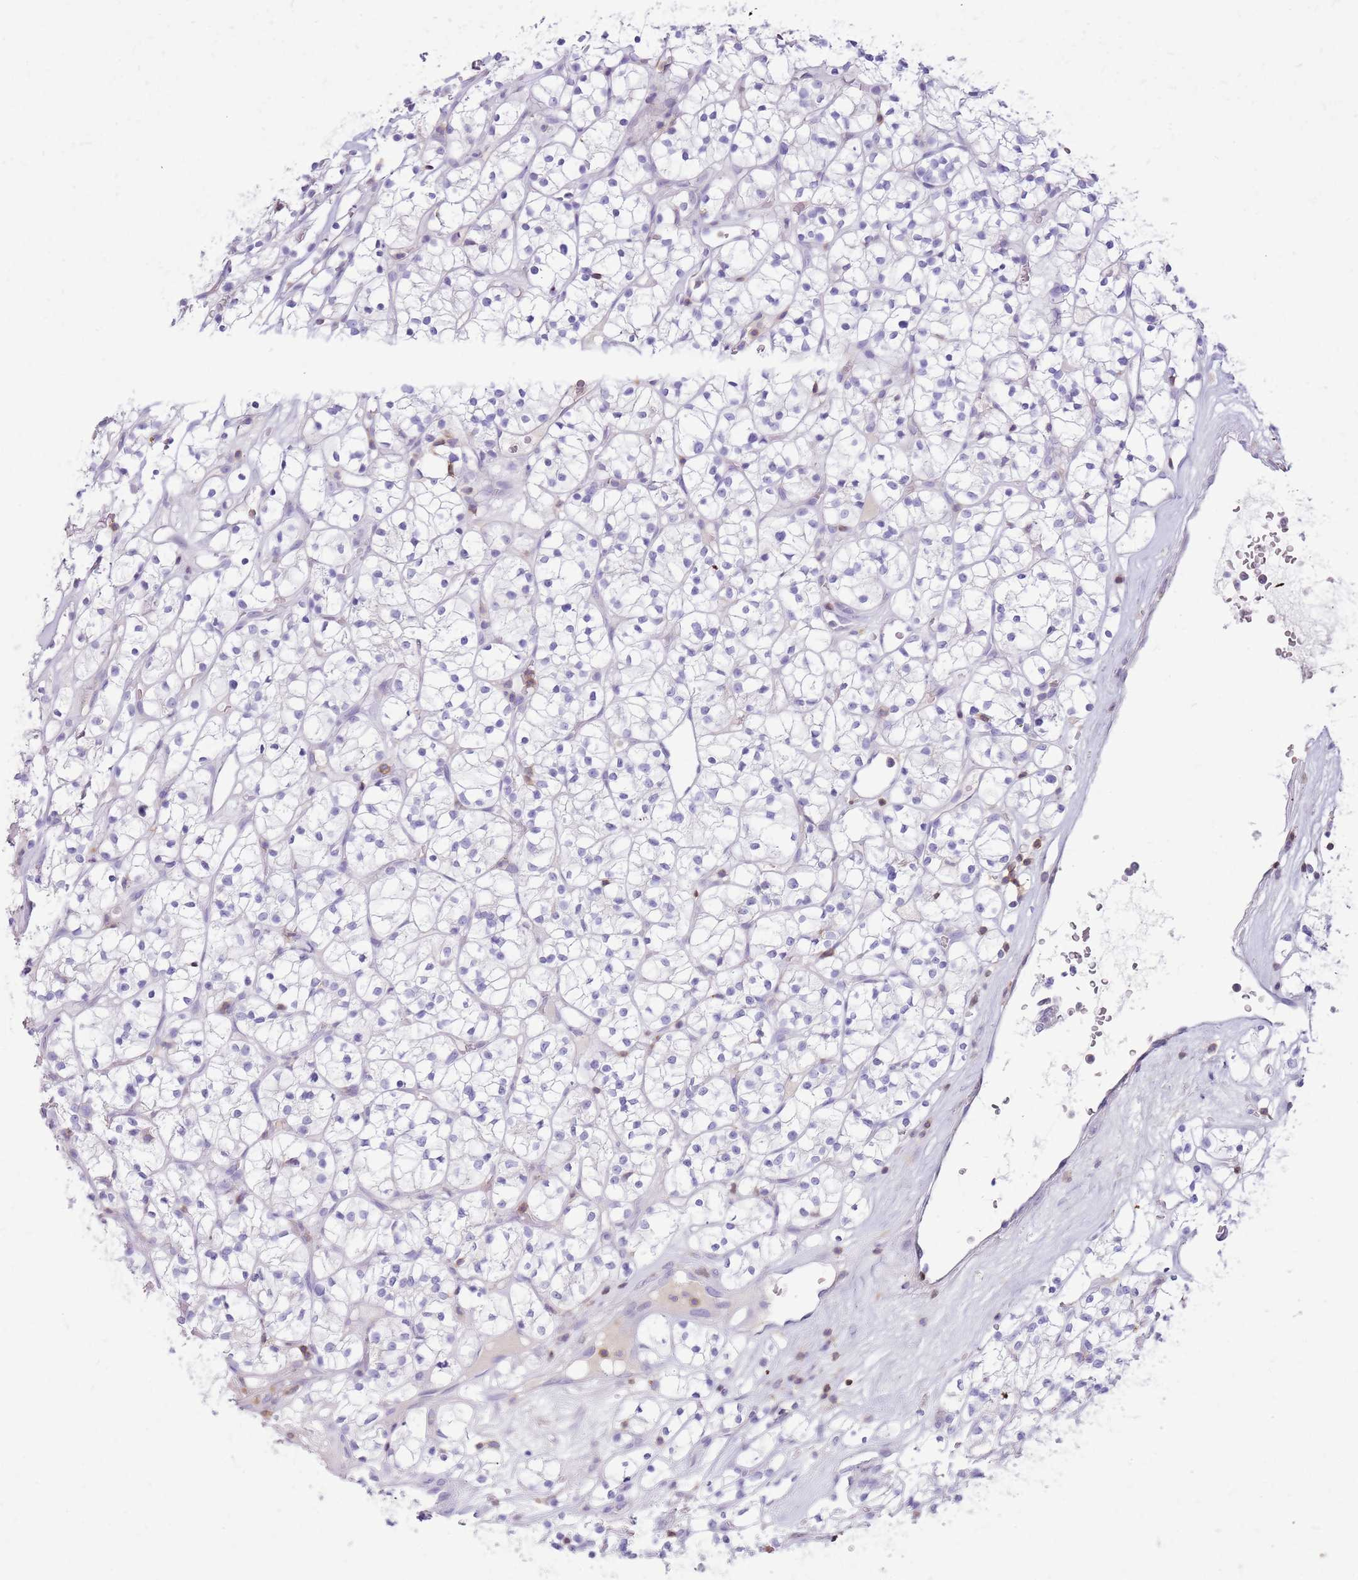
{"staining": {"intensity": "negative", "quantity": "none", "location": "none"}, "tissue": "renal cancer", "cell_type": "Tumor cells", "image_type": "cancer", "snomed": [{"axis": "morphology", "description": "Adenocarcinoma, NOS"}, {"axis": "topography", "description": "Kidney"}], "caption": "The immunohistochemistry (IHC) photomicrograph has no significant expression in tumor cells of renal cancer (adenocarcinoma) tissue.", "gene": "OR4Q3", "patient": {"sex": "female", "age": 64}}